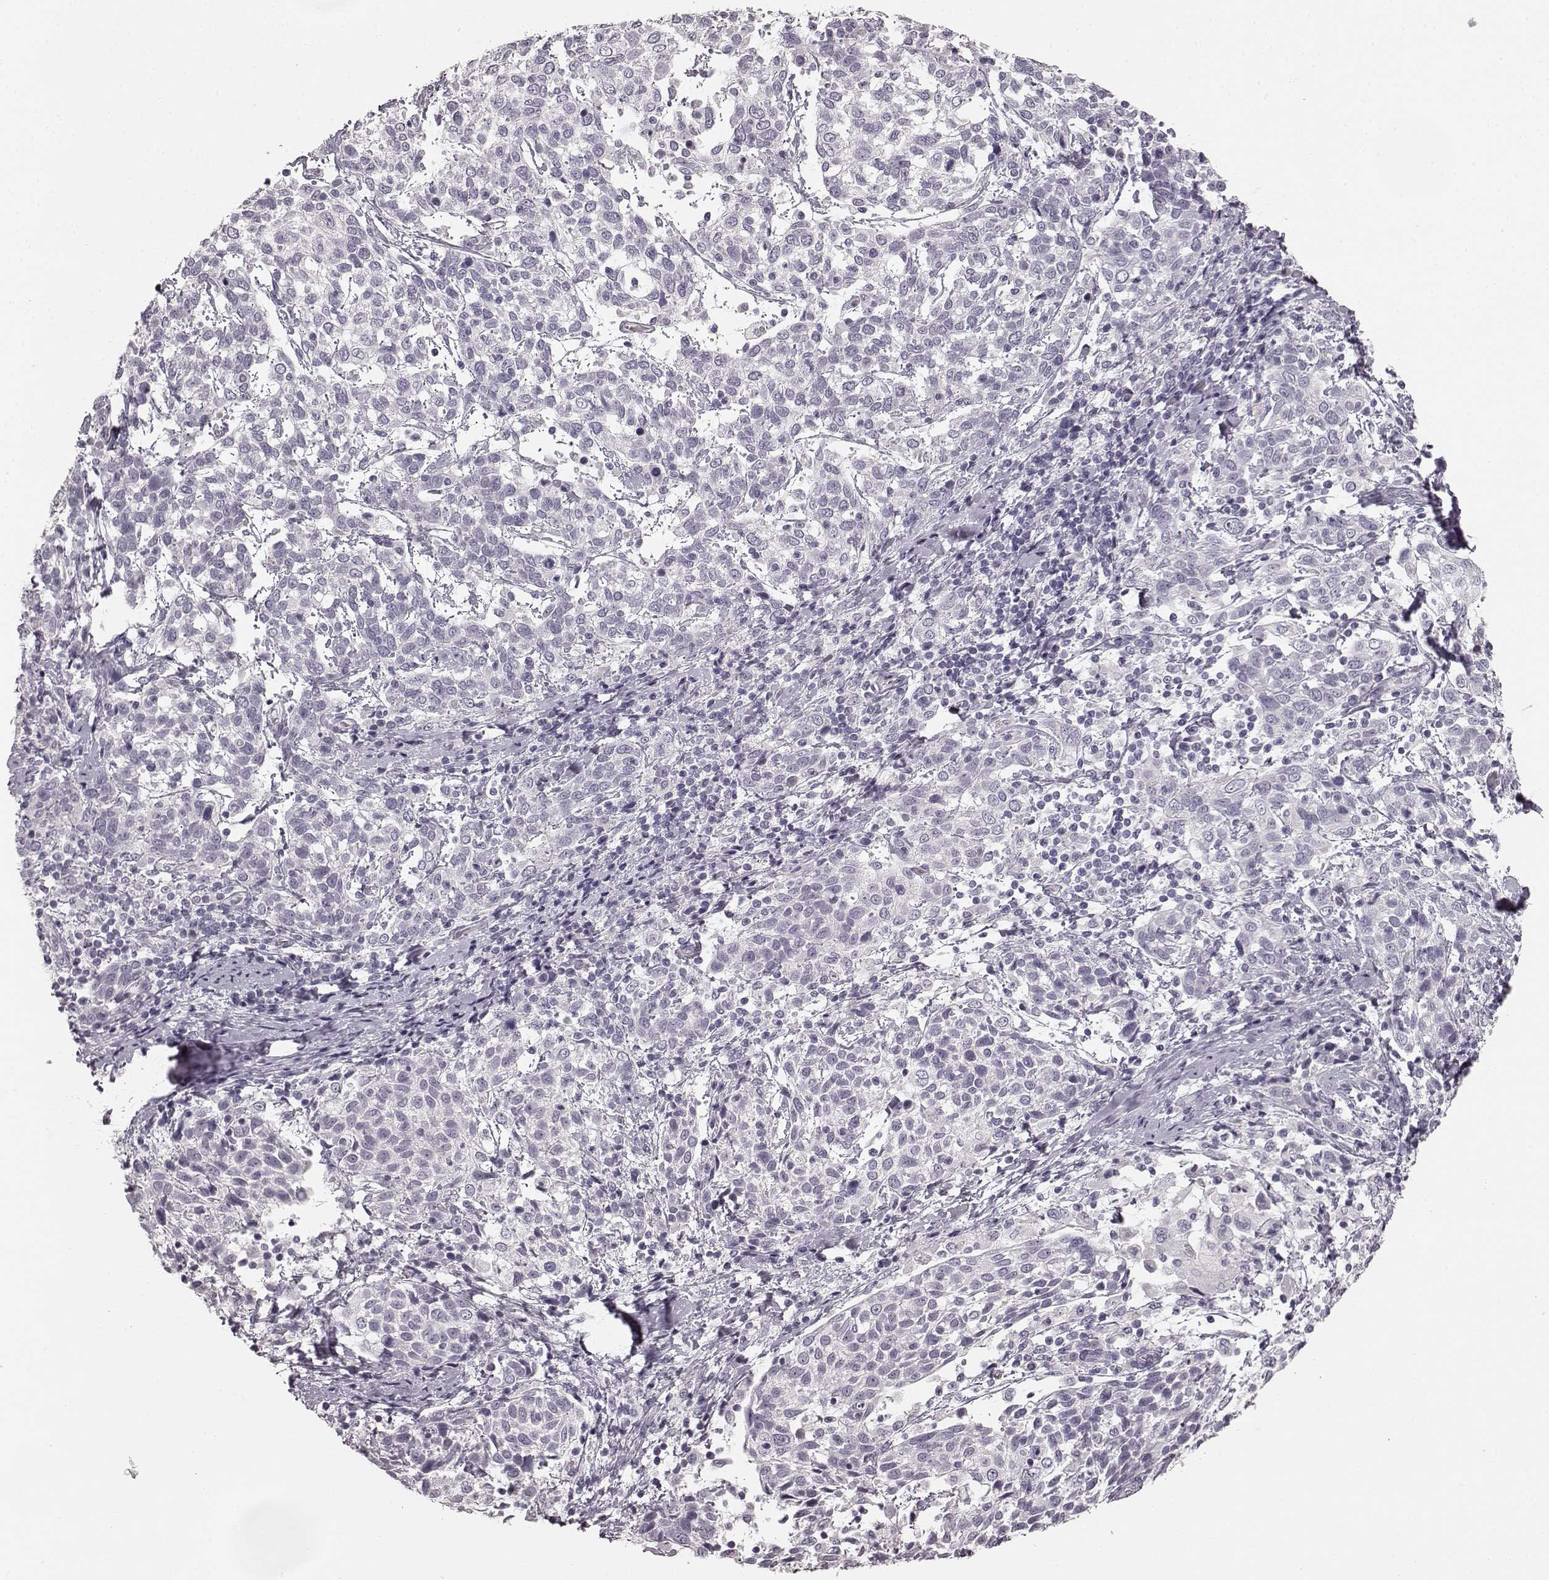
{"staining": {"intensity": "negative", "quantity": "none", "location": "none"}, "tissue": "cervical cancer", "cell_type": "Tumor cells", "image_type": "cancer", "snomed": [{"axis": "morphology", "description": "Squamous cell carcinoma, NOS"}, {"axis": "topography", "description": "Cervix"}], "caption": "A micrograph of cervical cancer stained for a protein shows no brown staining in tumor cells.", "gene": "RIT2", "patient": {"sex": "female", "age": 61}}